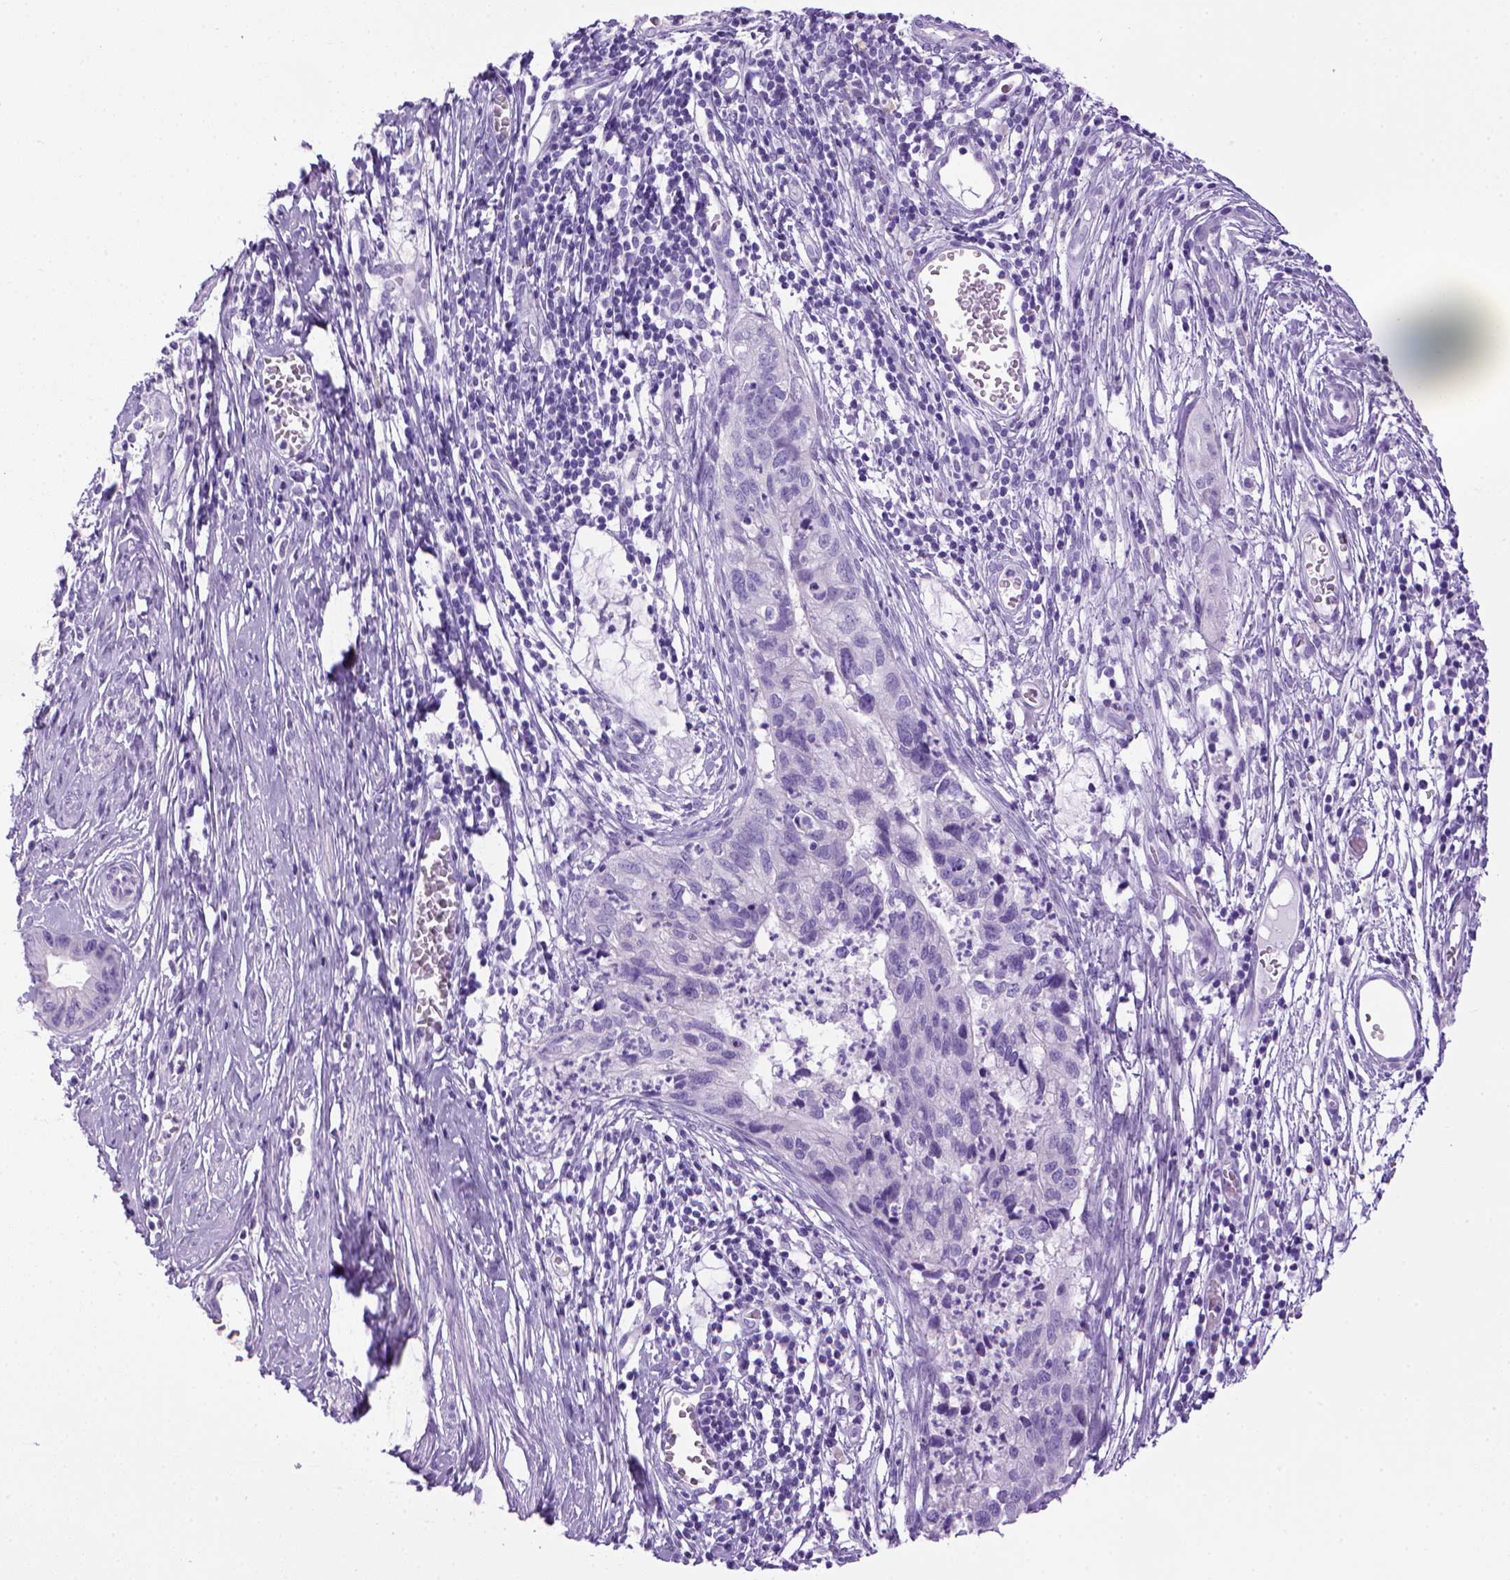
{"staining": {"intensity": "negative", "quantity": "none", "location": "none"}, "tissue": "cervical cancer", "cell_type": "Tumor cells", "image_type": "cancer", "snomed": [{"axis": "morphology", "description": "Adenocarcinoma, NOS"}, {"axis": "topography", "description": "Cervix"}], "caption": "This is an immunohistochemistry photomicrograph of human cervical cancer. There is no staining in tumor cells.", "gene": "SGCG", "patient": {"sex": "female", "age": 44}}